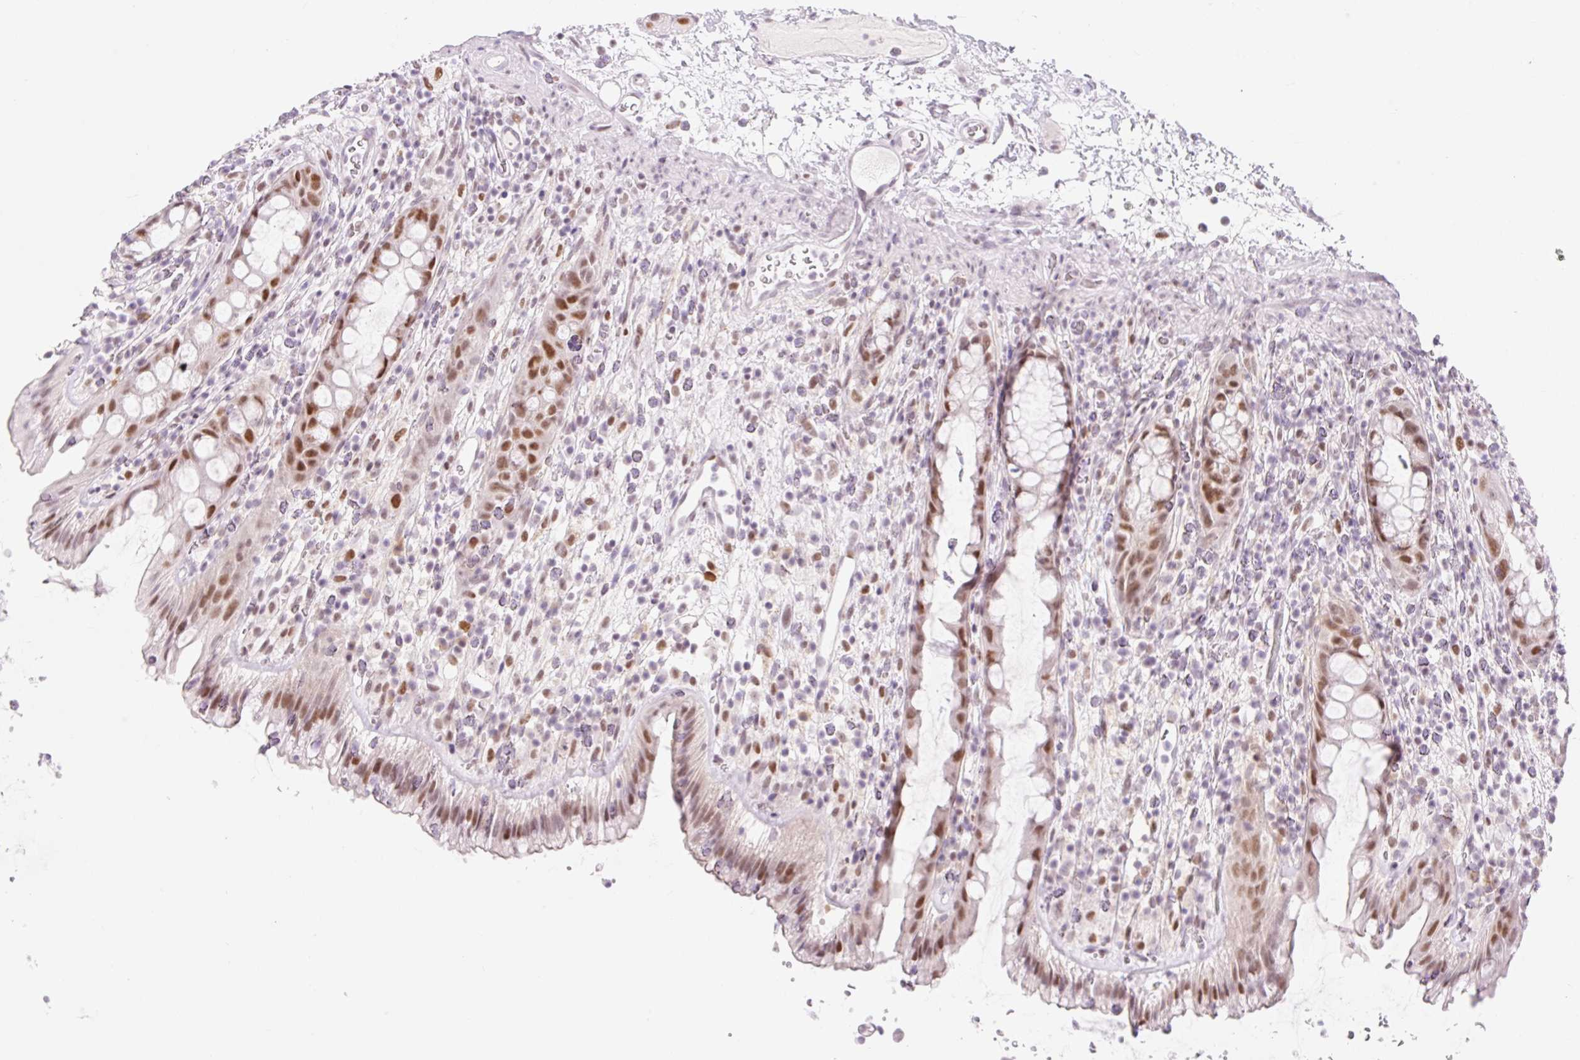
{"staining": {"intensity": "moderate", "quantity": ">75%", "location": "nuclear"}, "tissue": "rectum", "cell_type": "Glandular cells", "image_type": "normal", "snomed": [{"axis": "morphology", "description": "Normal tissue, NOS"}, {"axis": "topography", "description": "Rectum"}], "caption": "A histopathology image showing moderate nuclear expression in approximately >75% of glandular cells in normal rectum, as visualized by brown immunohistochemical staining.", "gene": "H2BW1", "patient": {"sex": "female", "age": 57}}